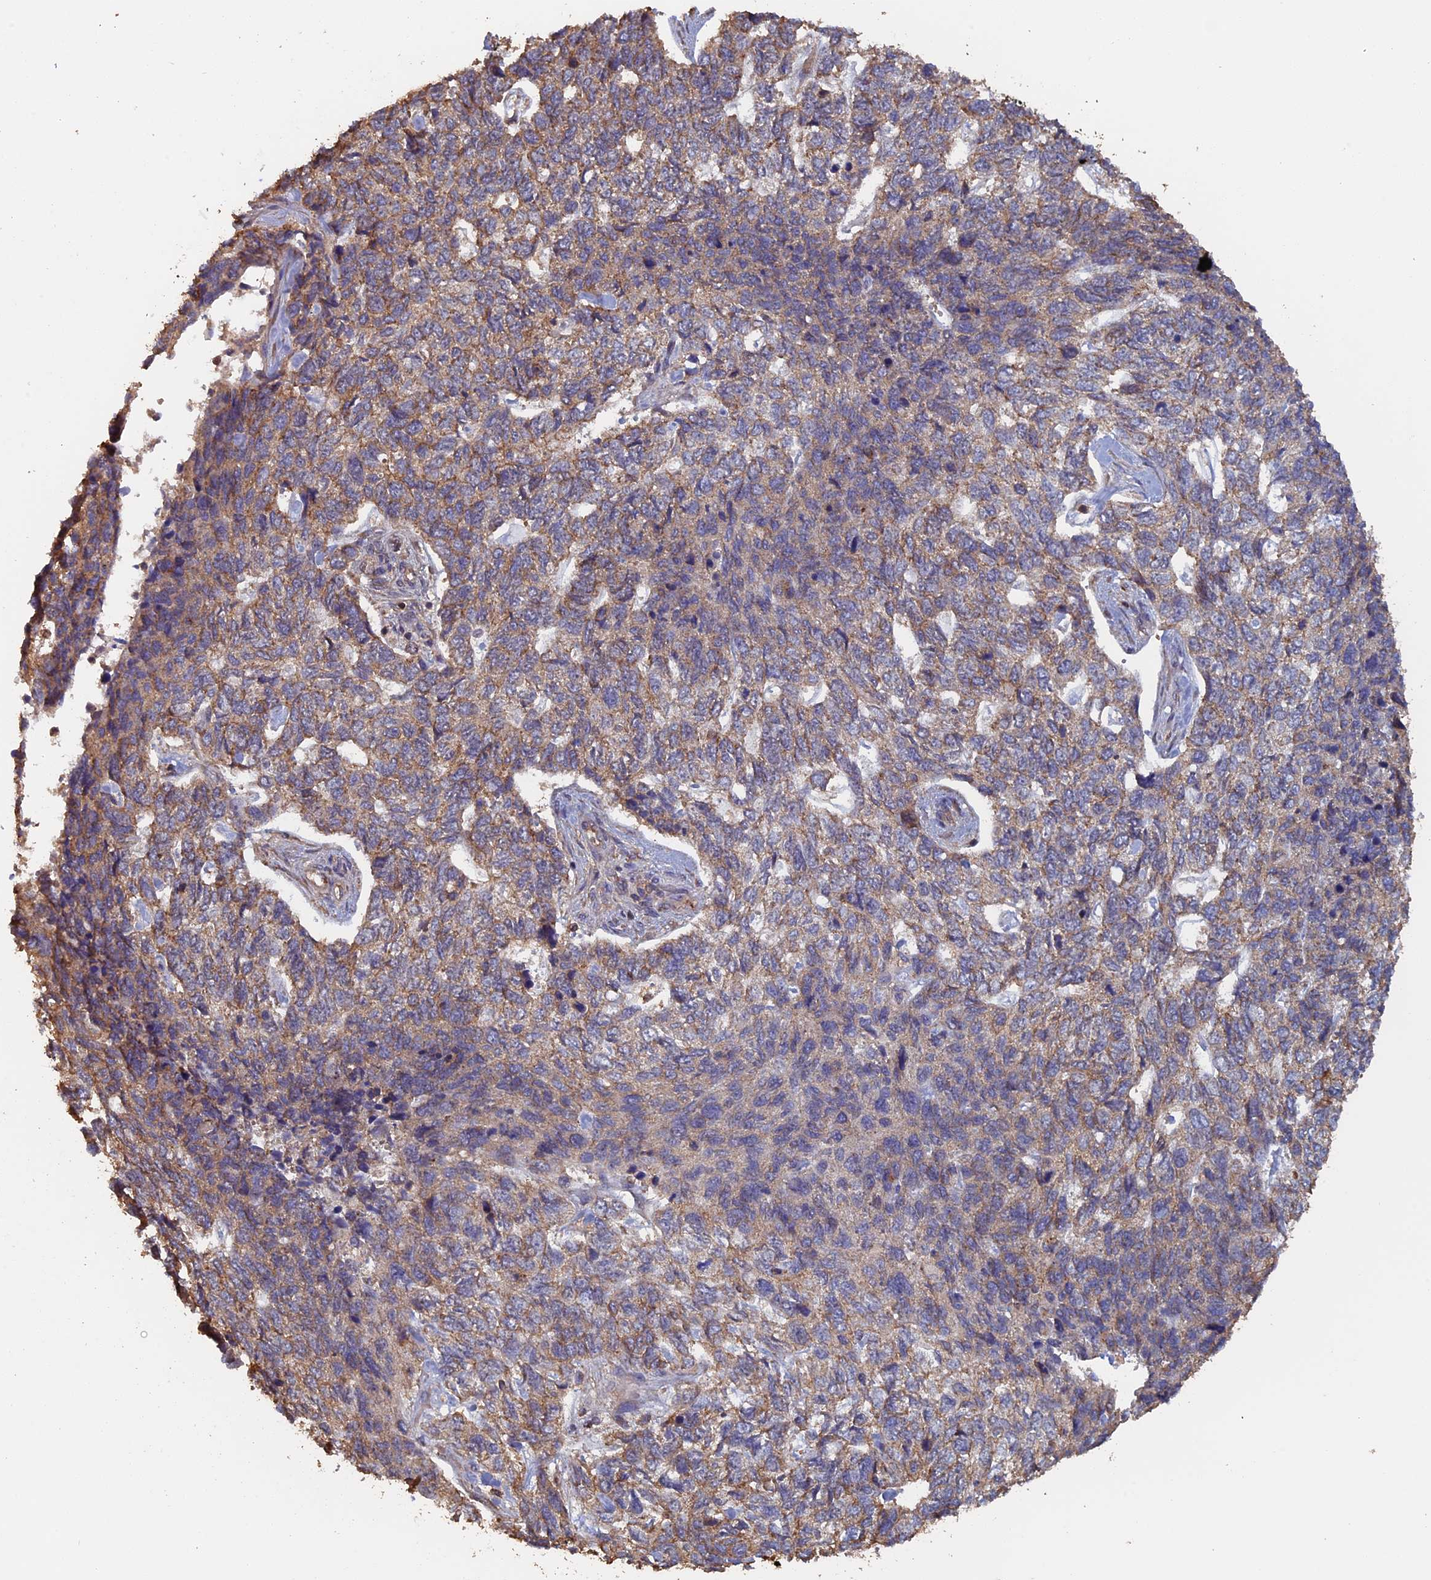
{"staining": {"intensity": "weak", "quantity": ">75%", "location": "cytoplasmic/membranous"}, "tissue": "skin cancer", "cell_type": "Tumor cells", "image_type": "cancer", "snomed": [{"axis": "morphology", "description": "Basal cell carcinoma"}, {"axis": "topography", "description": "Skin"}], "caption": "DAB (3,3'-diaminobenzidine) immunohistochemical staining of human skin cancer reveals weak cytoplasmic/membranous protein staining in about >75% of tumor cells.", "gene": "PIGQ", "patient": {"sex": "female", "age": 65}}